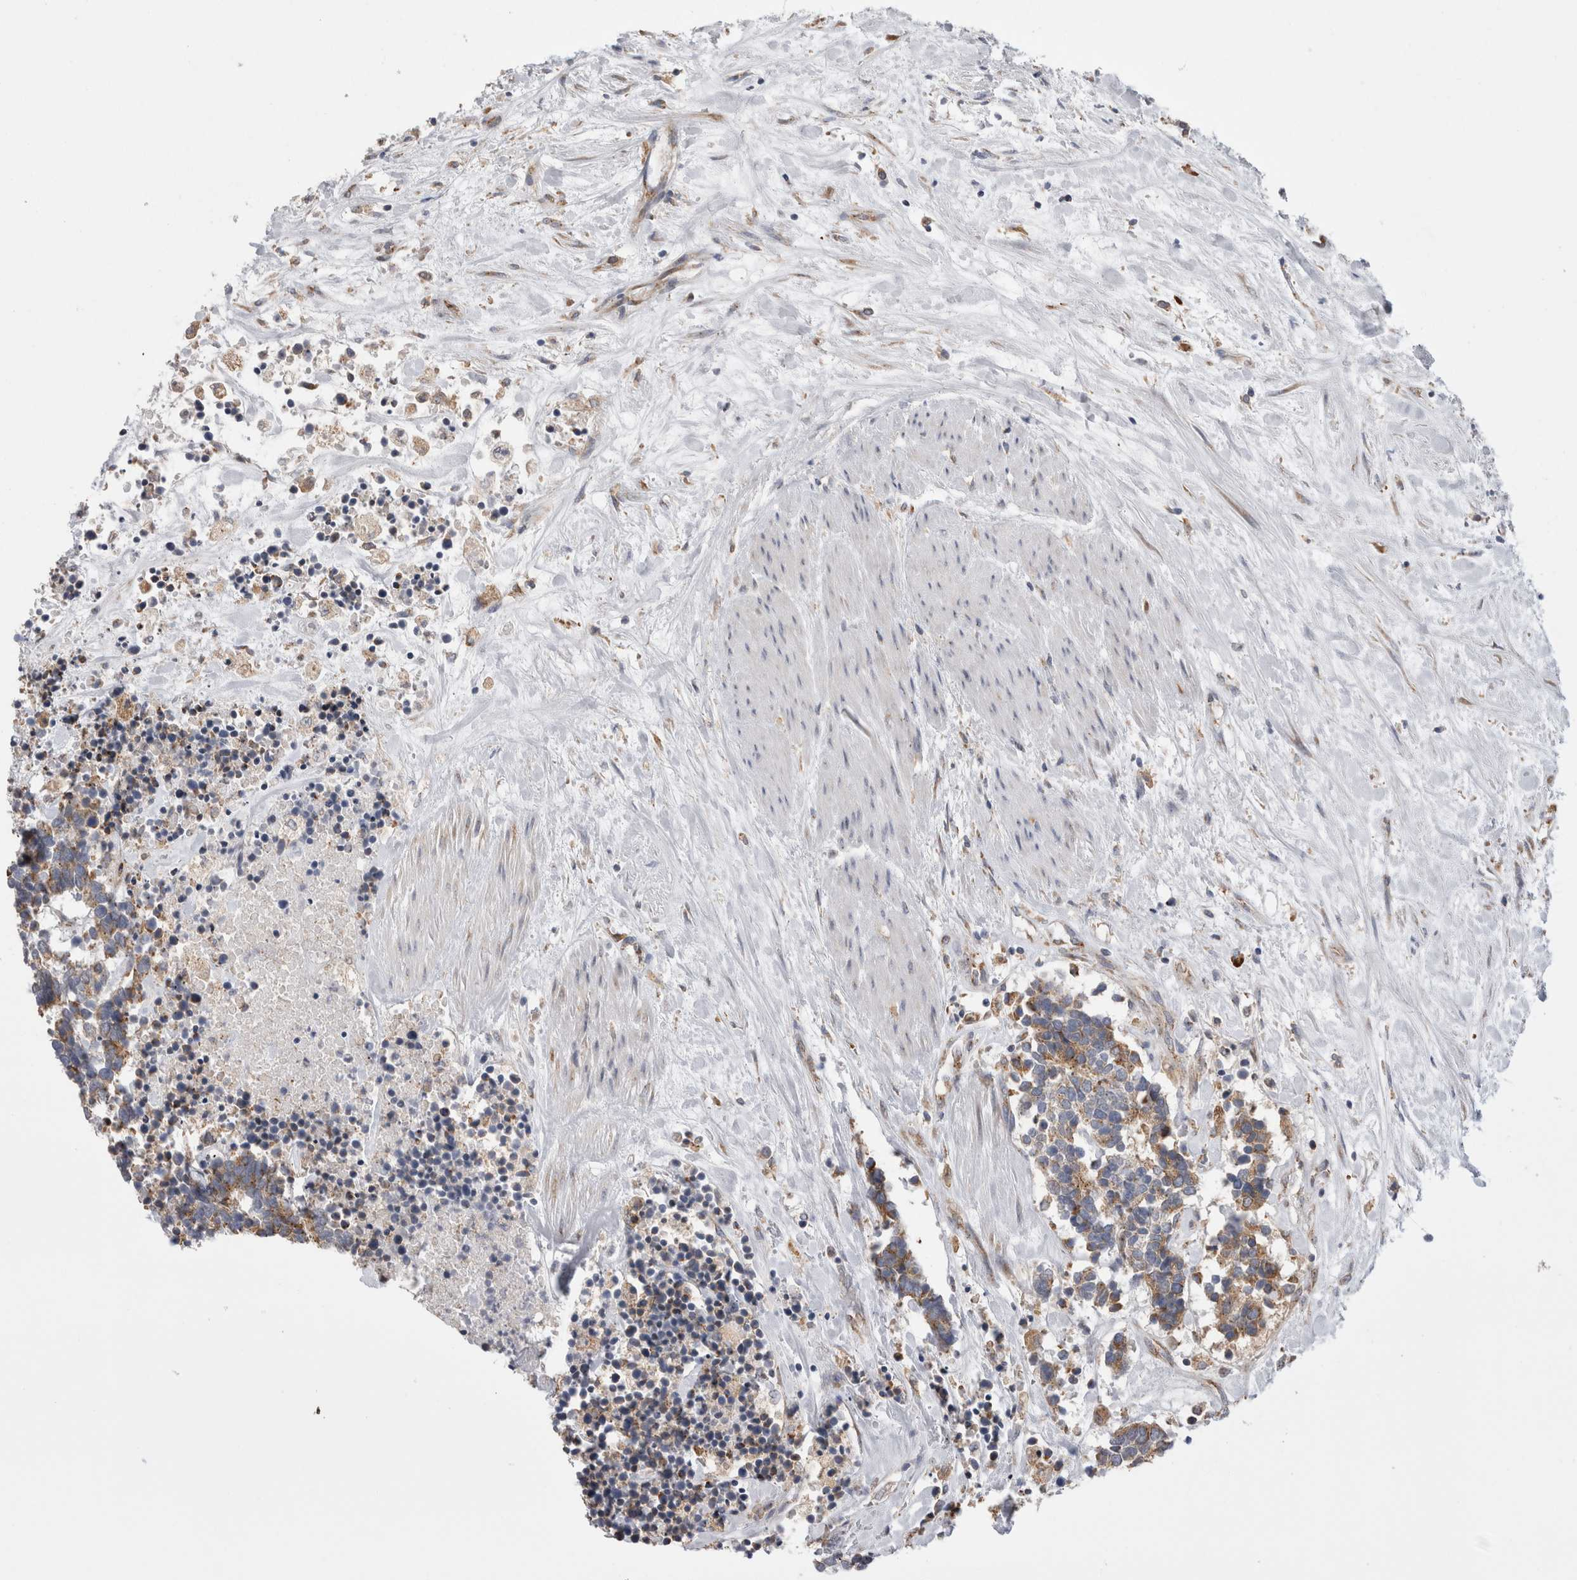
{"staining": {"intensity": "weak", "quantity": ">75%", "location": "cytoplasmic/membranous"}, "tissue": "carcinoid", "cell_type": "Tumor cells", "image_type": "cancer", "snomed": [{"axis": "morphology", "description": "Carcinoma, NOS"}, {"axis": "morphology", "description": "Carcinoid, malignant, NOS"}, {"axis": "topography", "description": "Urinary bladder"}], "caption": "DAB (3,3'-diaminobenzidine) immunohistochemical staining of carcinoma displays weak cytoplasmic/membranous protein staining in approximately >75% of tumor cells. (DAB (3,3'-diaminobenzidine) IHC with brightfield microscopy, high magnification).", "gene": "ZNF341", "patient": {"sex": "male", "age": 57}}